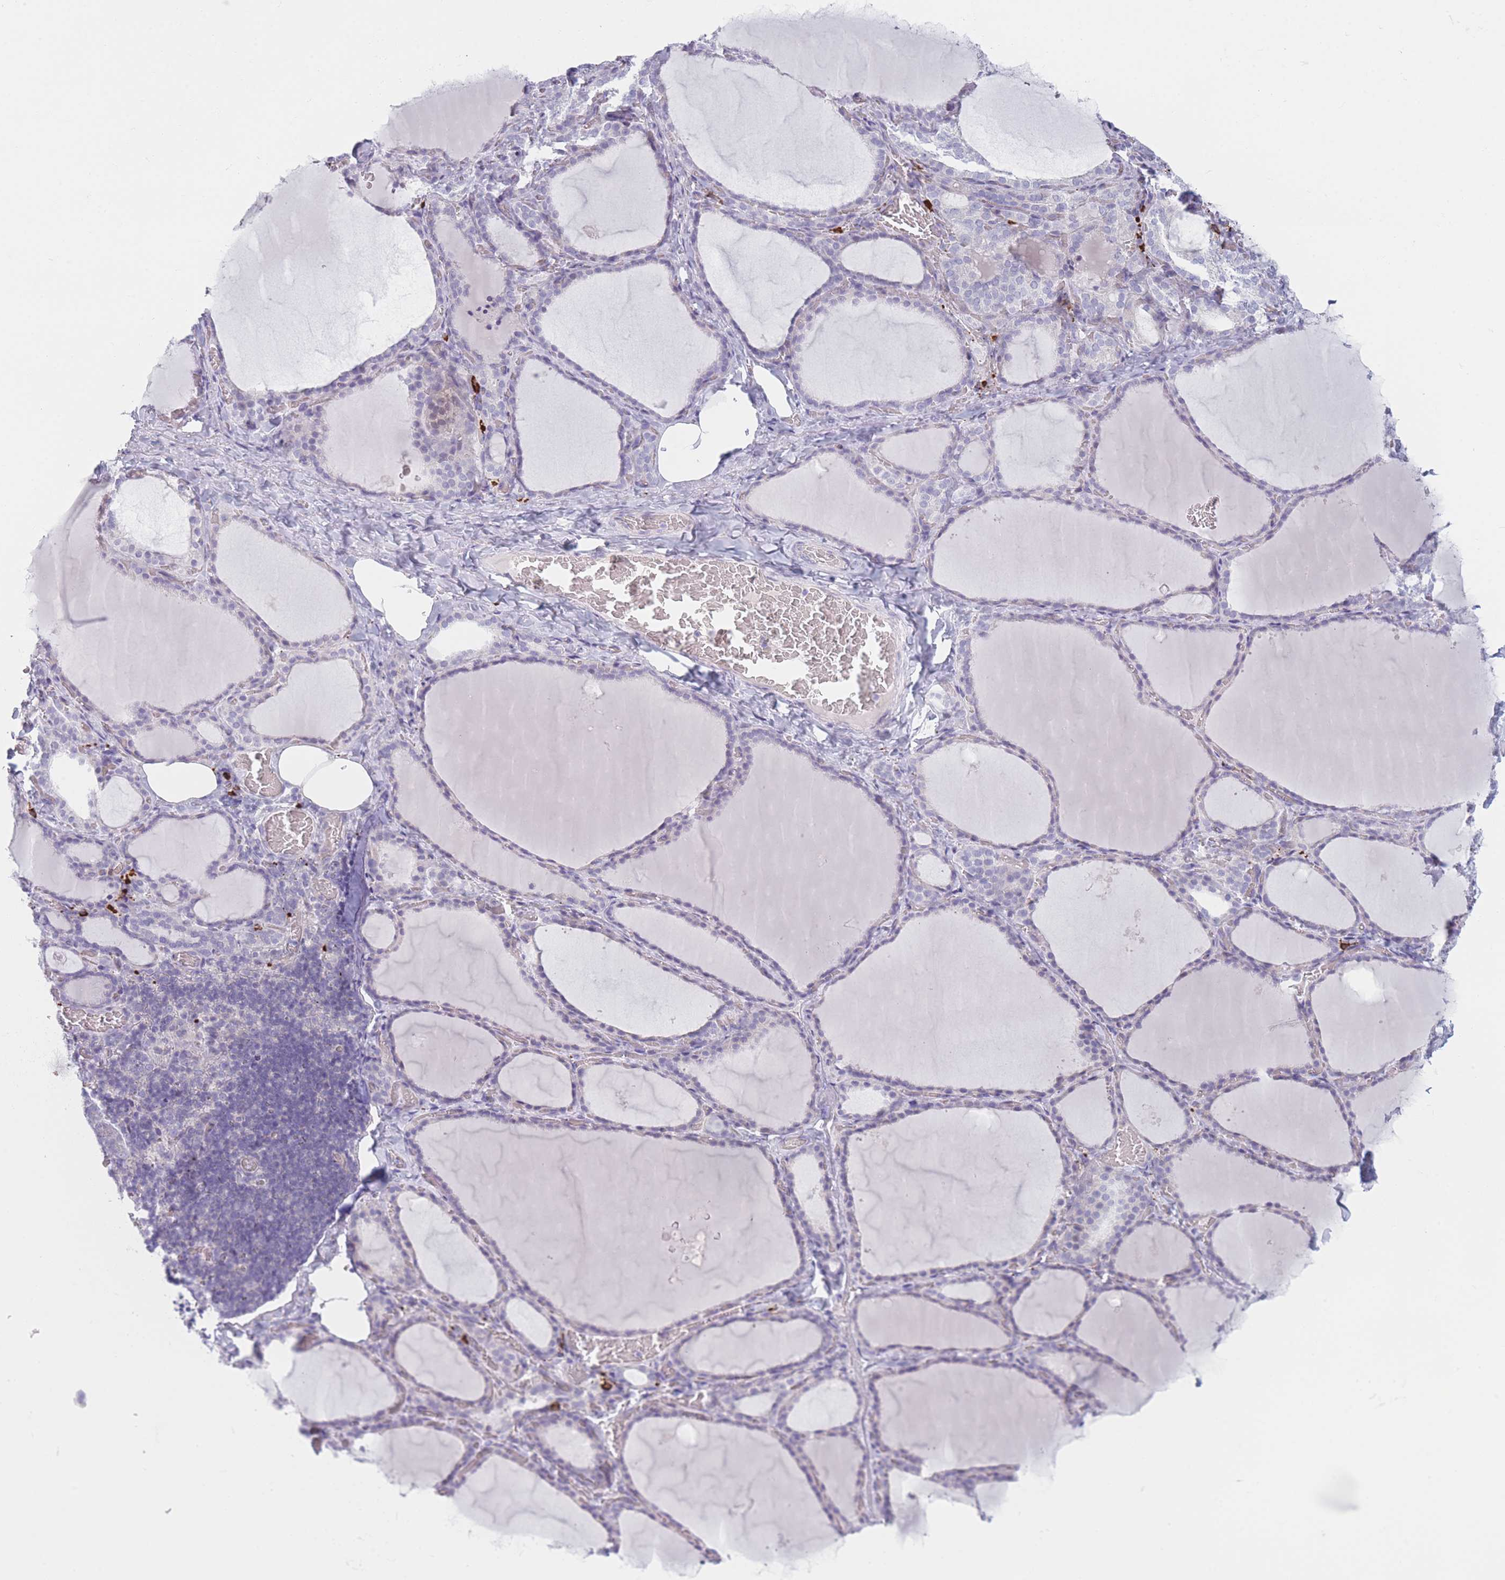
{"staining": {"intensity": "weak", "quantity": "<25%", "location": "cytoplasmic/membranous"}, "tissue": "thyroid gland", "cell_type": "Glandular cells", "image_type": "normal", "snomed": [{"axis": "morphology", "description": "Normal tissue, NOS"}, {"axis": "topography", "description": "Thyroid gland"}], "caption": "Immunohistochemical staining of normal thyroid gland shows no significant staining in glandular cells. (IHC, brightfield microscopy, high magnification).", "gene": "PLEKHG2", "patient": {"sex": "female", "age": 39}}